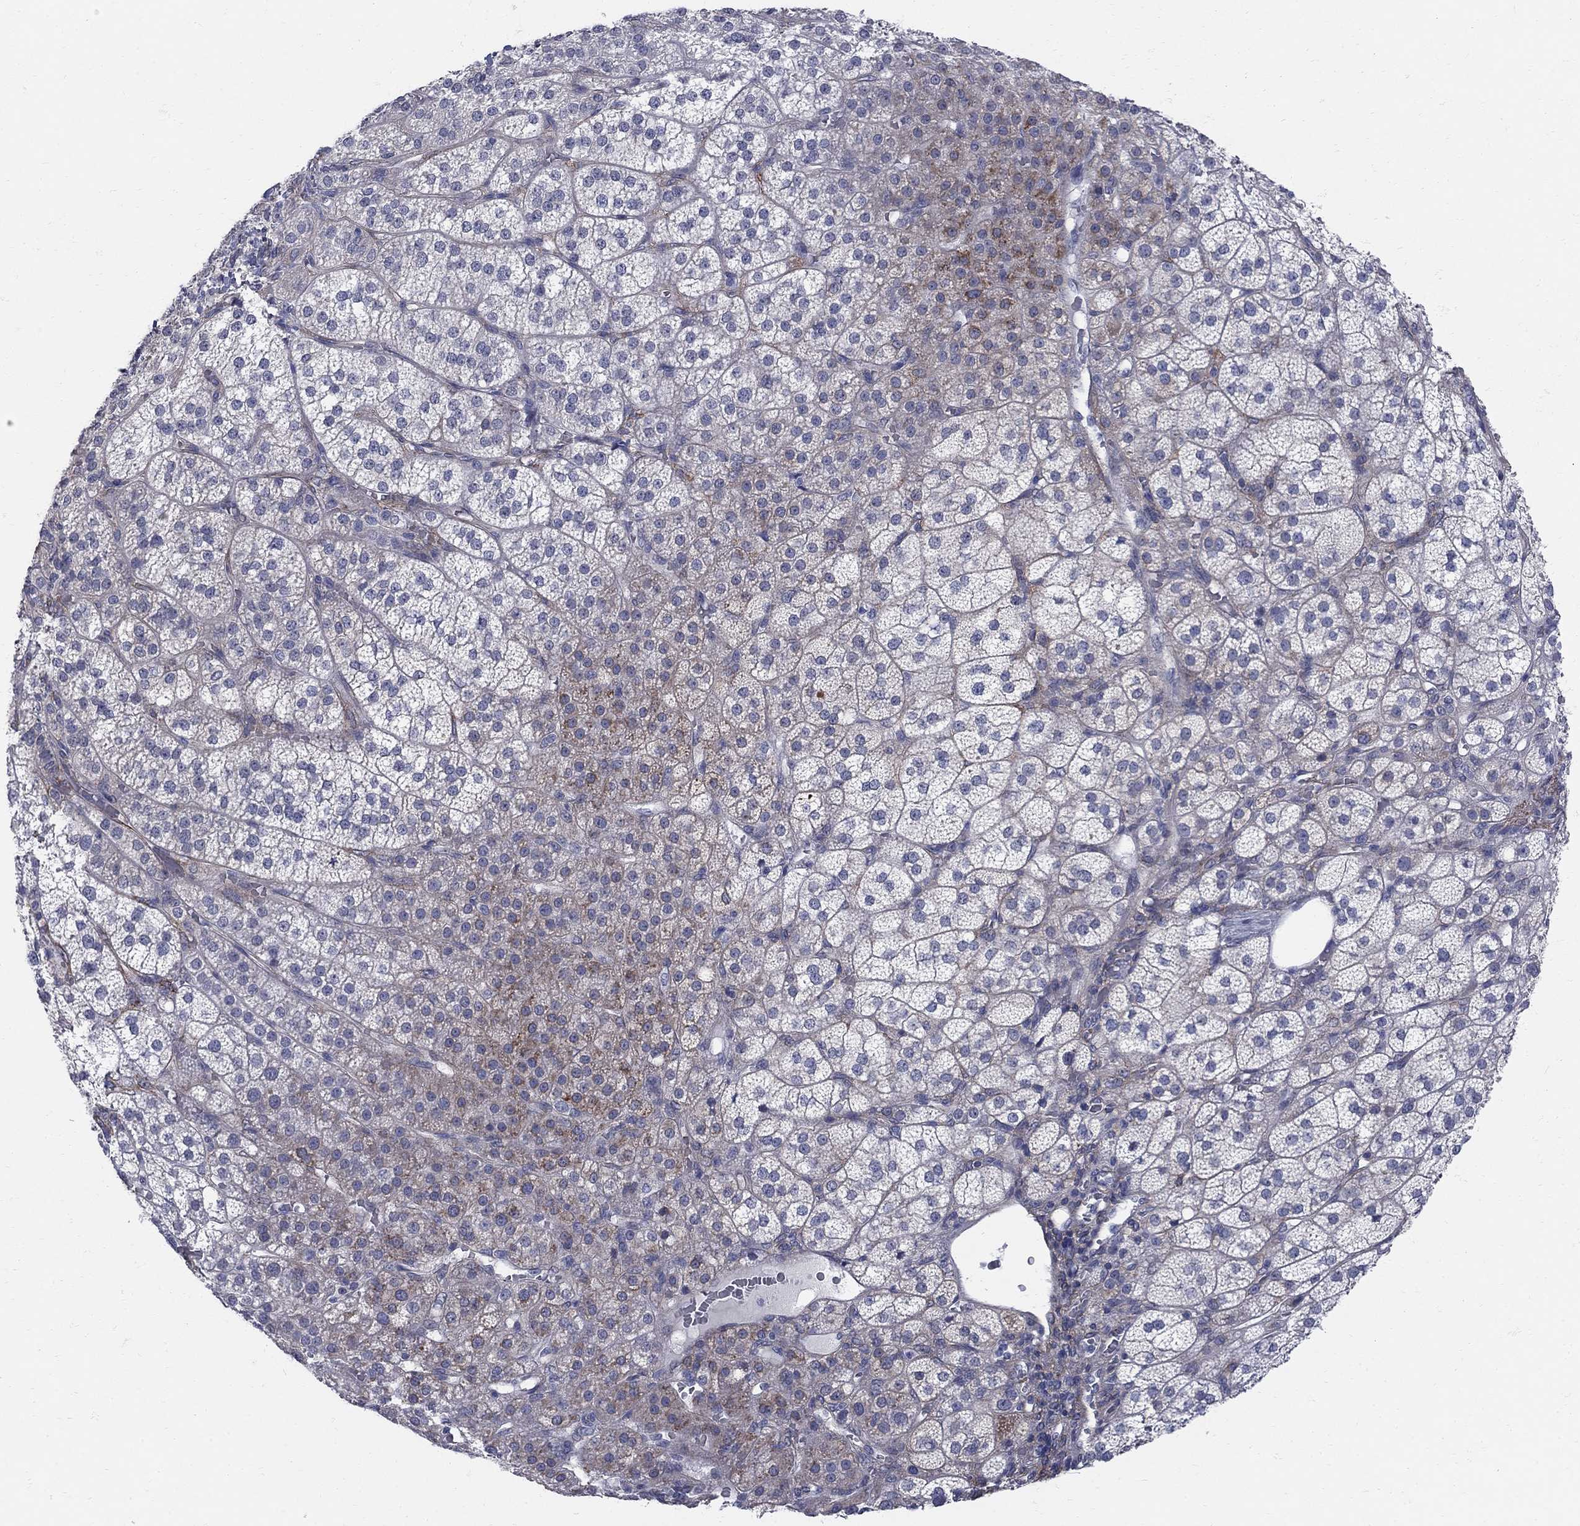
{"staining": {"intensity": "strong", "quantity": "<25%", "location": "cytoplasmic/membranous"}, "tissue": "adrenal gland", "cell_type": "Glandular cells", "image_type": "normal", "snomed": [{"axis": "morphology", "description": "Normal tissue, NOS"}, {"axis": "topography", "description": "Adrenal gland"}], "caption": "Immunohistochemical staining of normal human adrenal gland displays strong cytoplasmic/membranous protein staining in about <25% of glandular cells. The protein of interest is shown in brown color, while the nuclei are stained blue.", "gene": "SEPTIN8", "patient": {"sex": "female", "age": 60}}